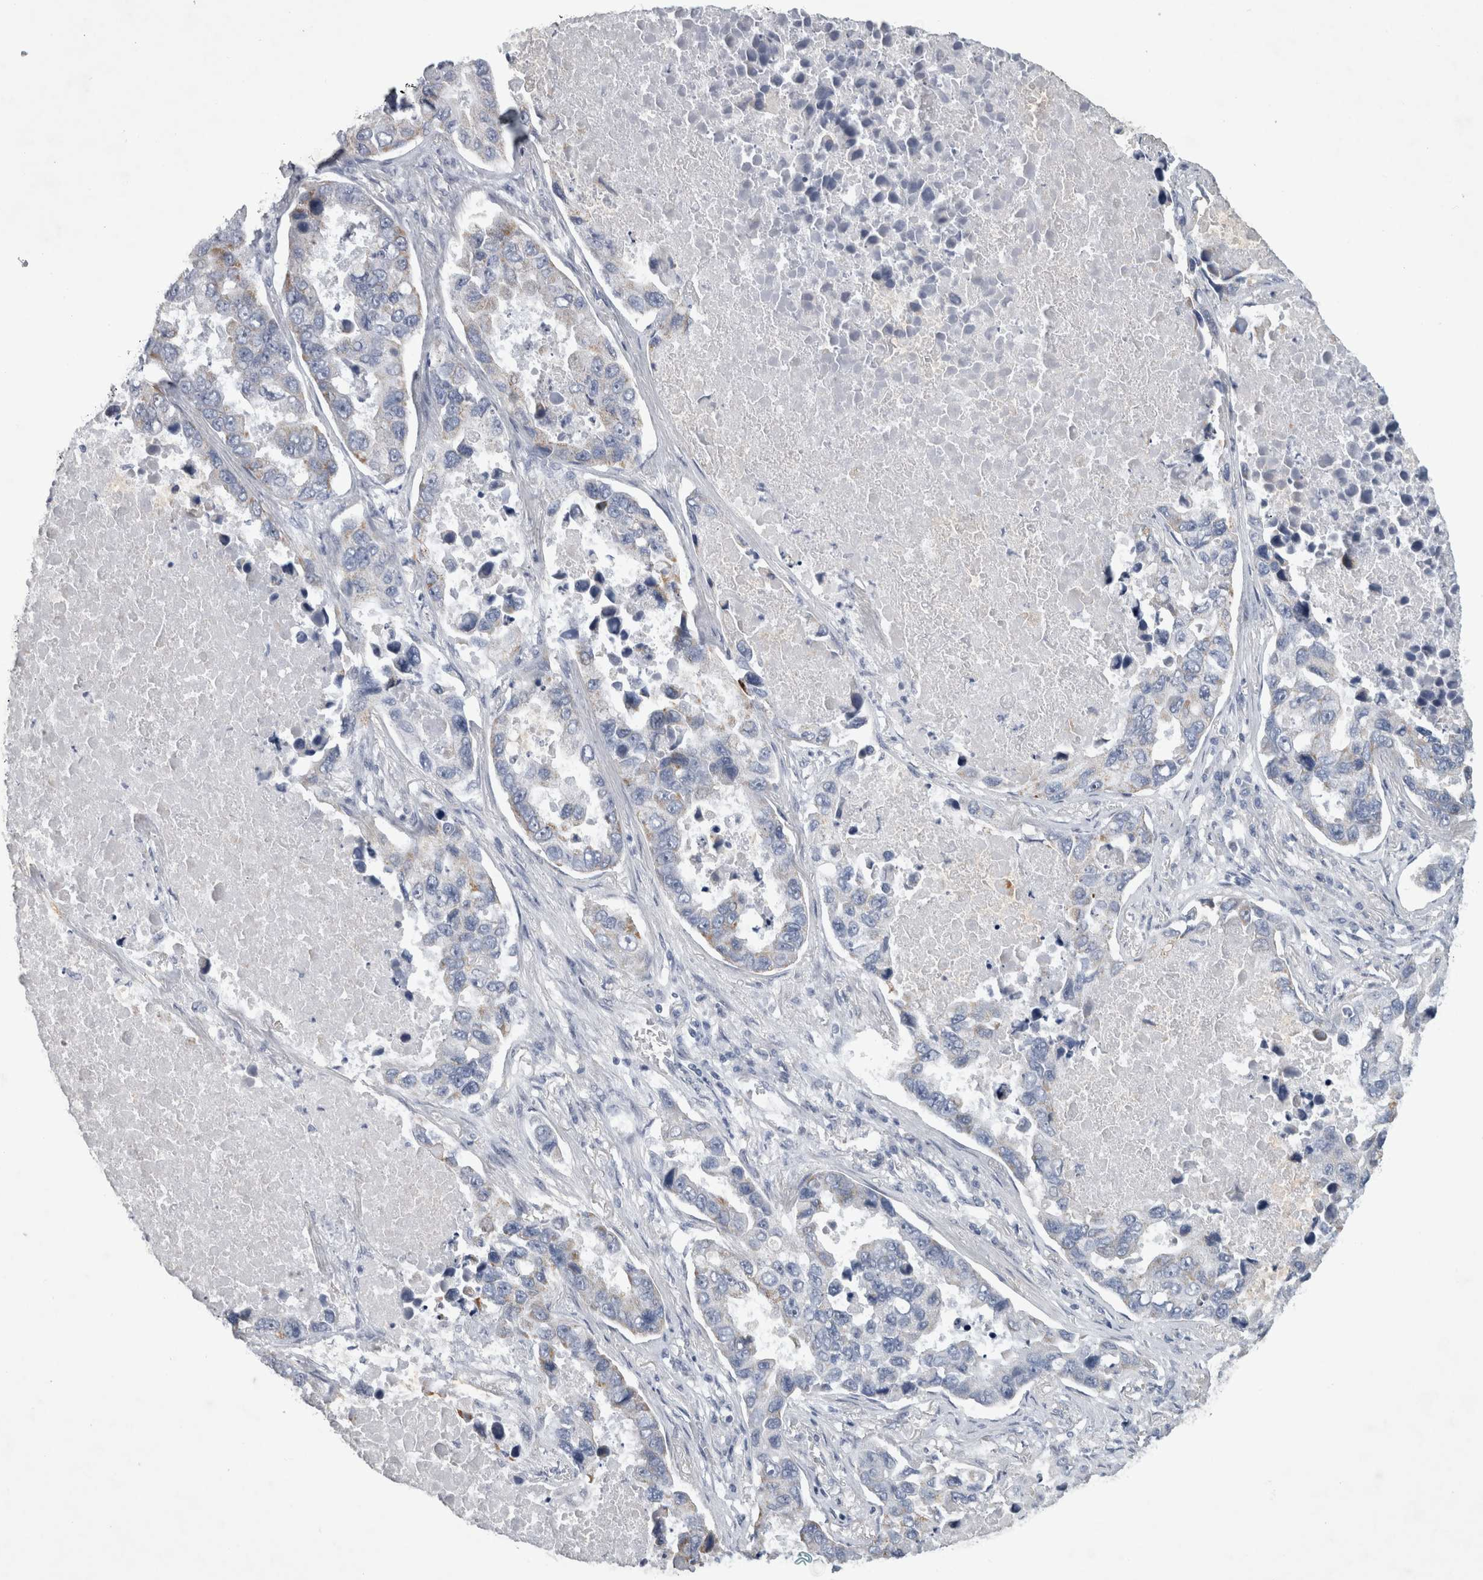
{"staining": {"intensity": "moderate", "quantity": "<25%", "location": "cytoplasmic/membranous"}, "tissue": "lung cancer", "cell_type": "Tumor cells", "image_type": "cancer", "snomed": [{"axis": "morphology", "description": "Adenocarcinoma, NOS"}, {"axis": "topography", "description": "Lung"}], "caption": "Immunohistochemistry (DAB (3,3'-diaminobenzidine)) staining of adenocarcinoma (lung) shows moderate cytoplasmic/membranous protein positivity in about <25% of tumor cells.", "gene": "FXYD7", "patient": {"sex": "male", "age": 64}}